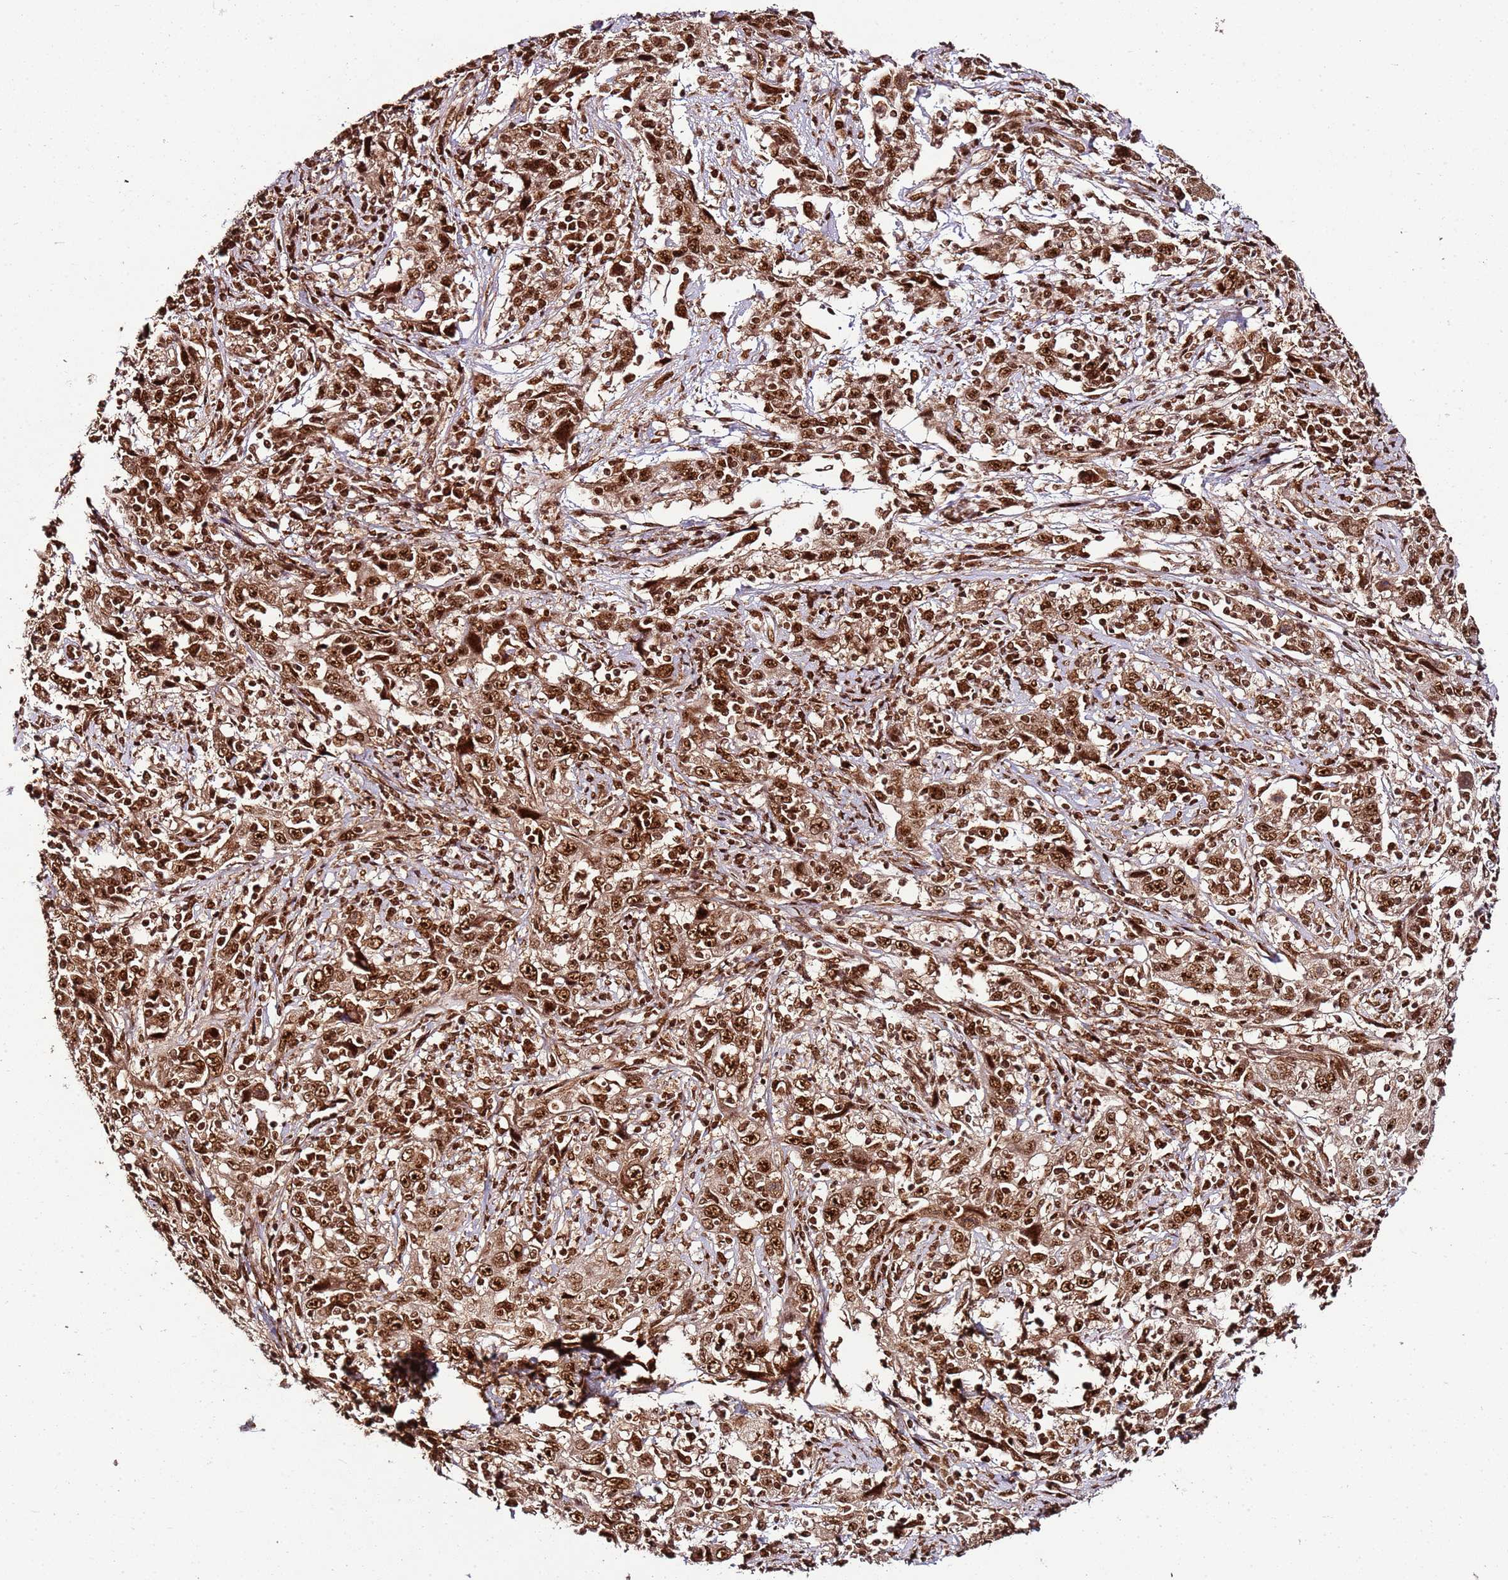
{"staining": {"intensity": "strong", "quantity": ">75%", "location": "nuclear"}, "tissue": "cervical cancer", "cell_type": "Tumor cells", "image_type": "cancer", "snomed": [{"axis": "morphology", "description": "Squamous cell carcinoma, NOS"}, {"axis": "topography", "description": "Cervix"}], "caption": "Immunohistochemistry (DAB) staining of squamous cell carcinoma (cervical) reveals strong nuclear protein expression in approximately >75% of tumor cells.", "gene": "XRN2", "patient": {"sex": "female", "age": 46}}